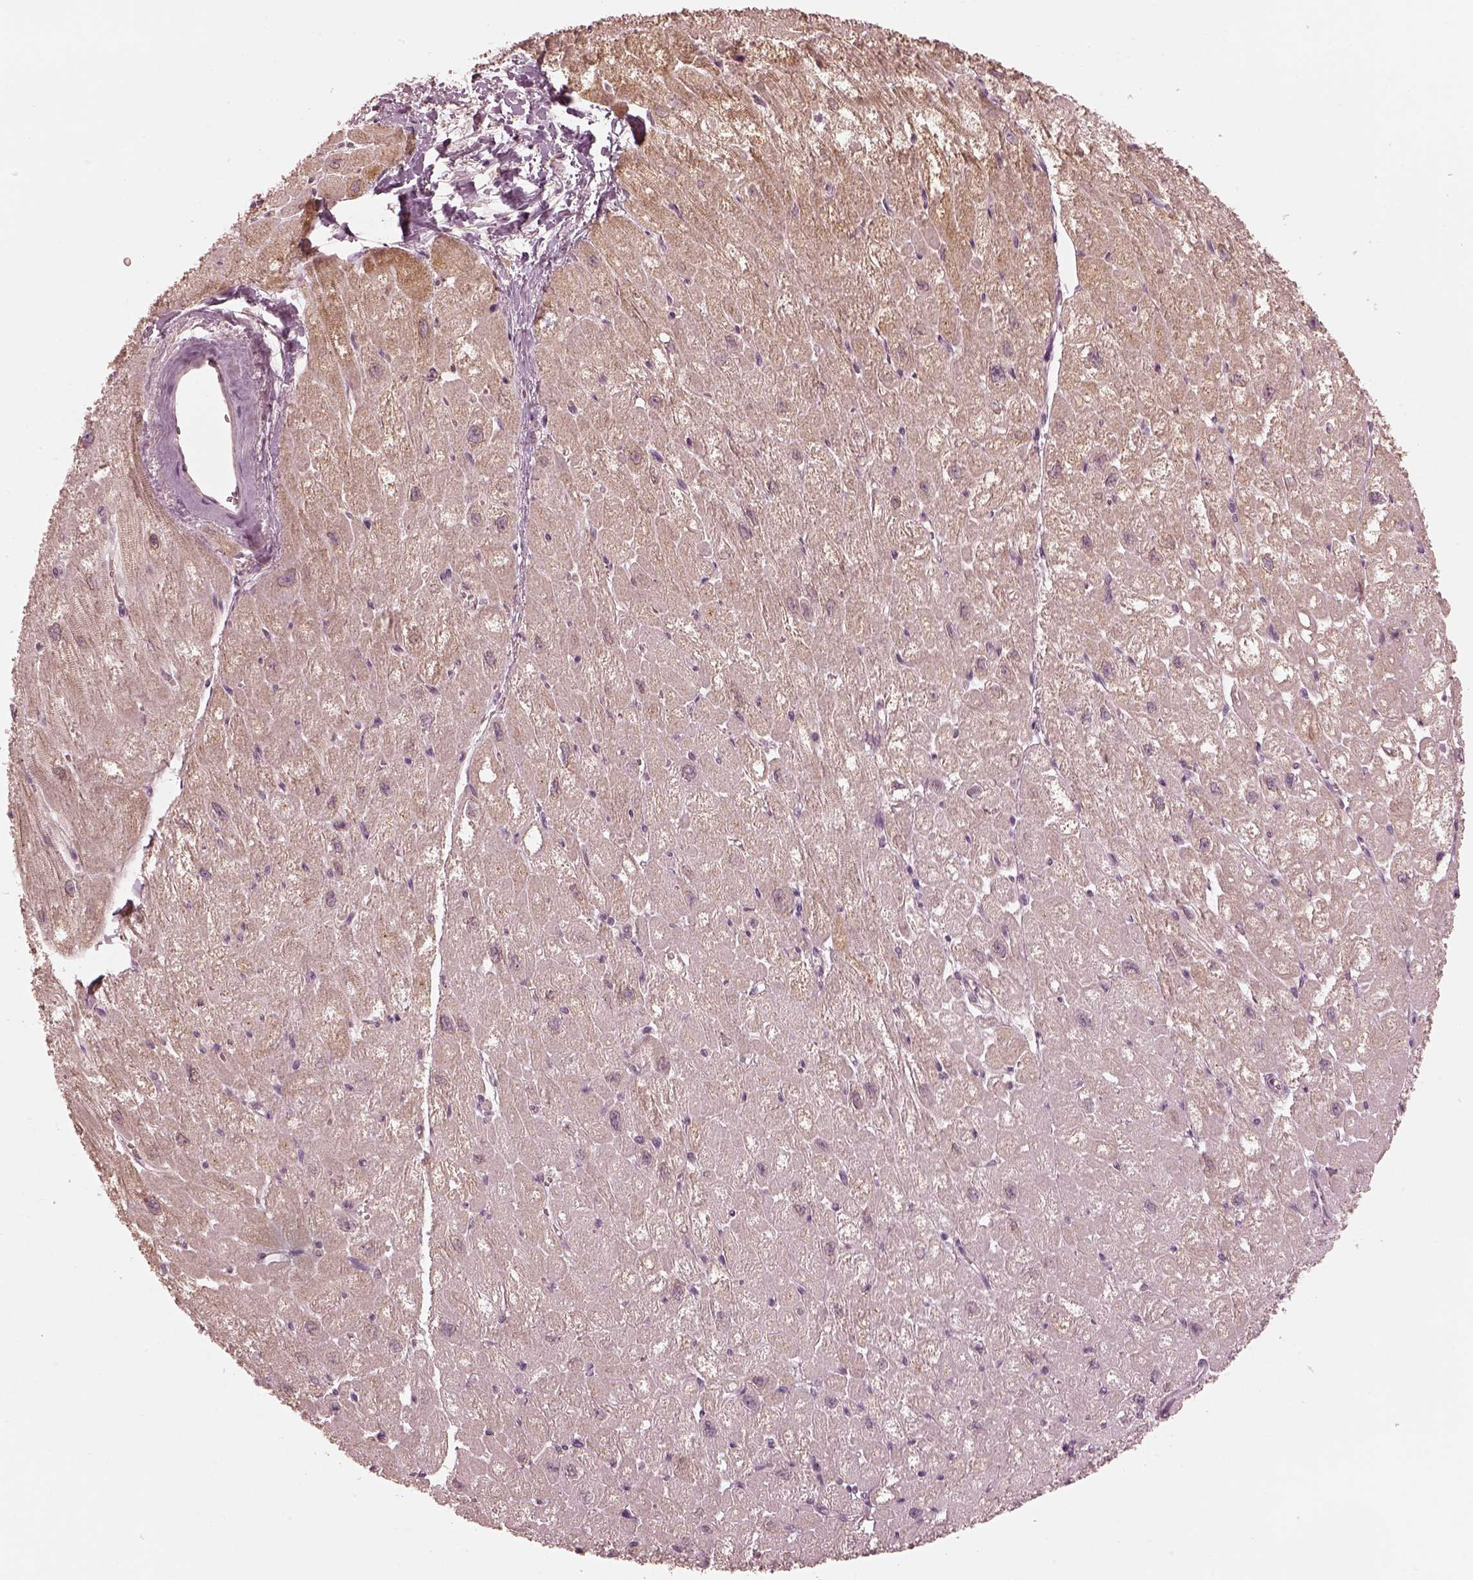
{"staining": {"intensity": "weak", "quantity": "<25%", "location": "cytoplasmic/membranous"}, "tissue": "heart muscle", "cell_type": "Cardiomyocytes", "image_type": "normal", "snomed": [{"axis": "morphology", "description": "Normal tissue, NOS"}, {"axis": "topography", "description": "Heart"}], "caption": "Immunohistochemistry of unremarkable human heart muscle shows no staining in cardiomyocytes.", "gene": "PRKACG", "patient": {"sex": "male", "age": 61}}